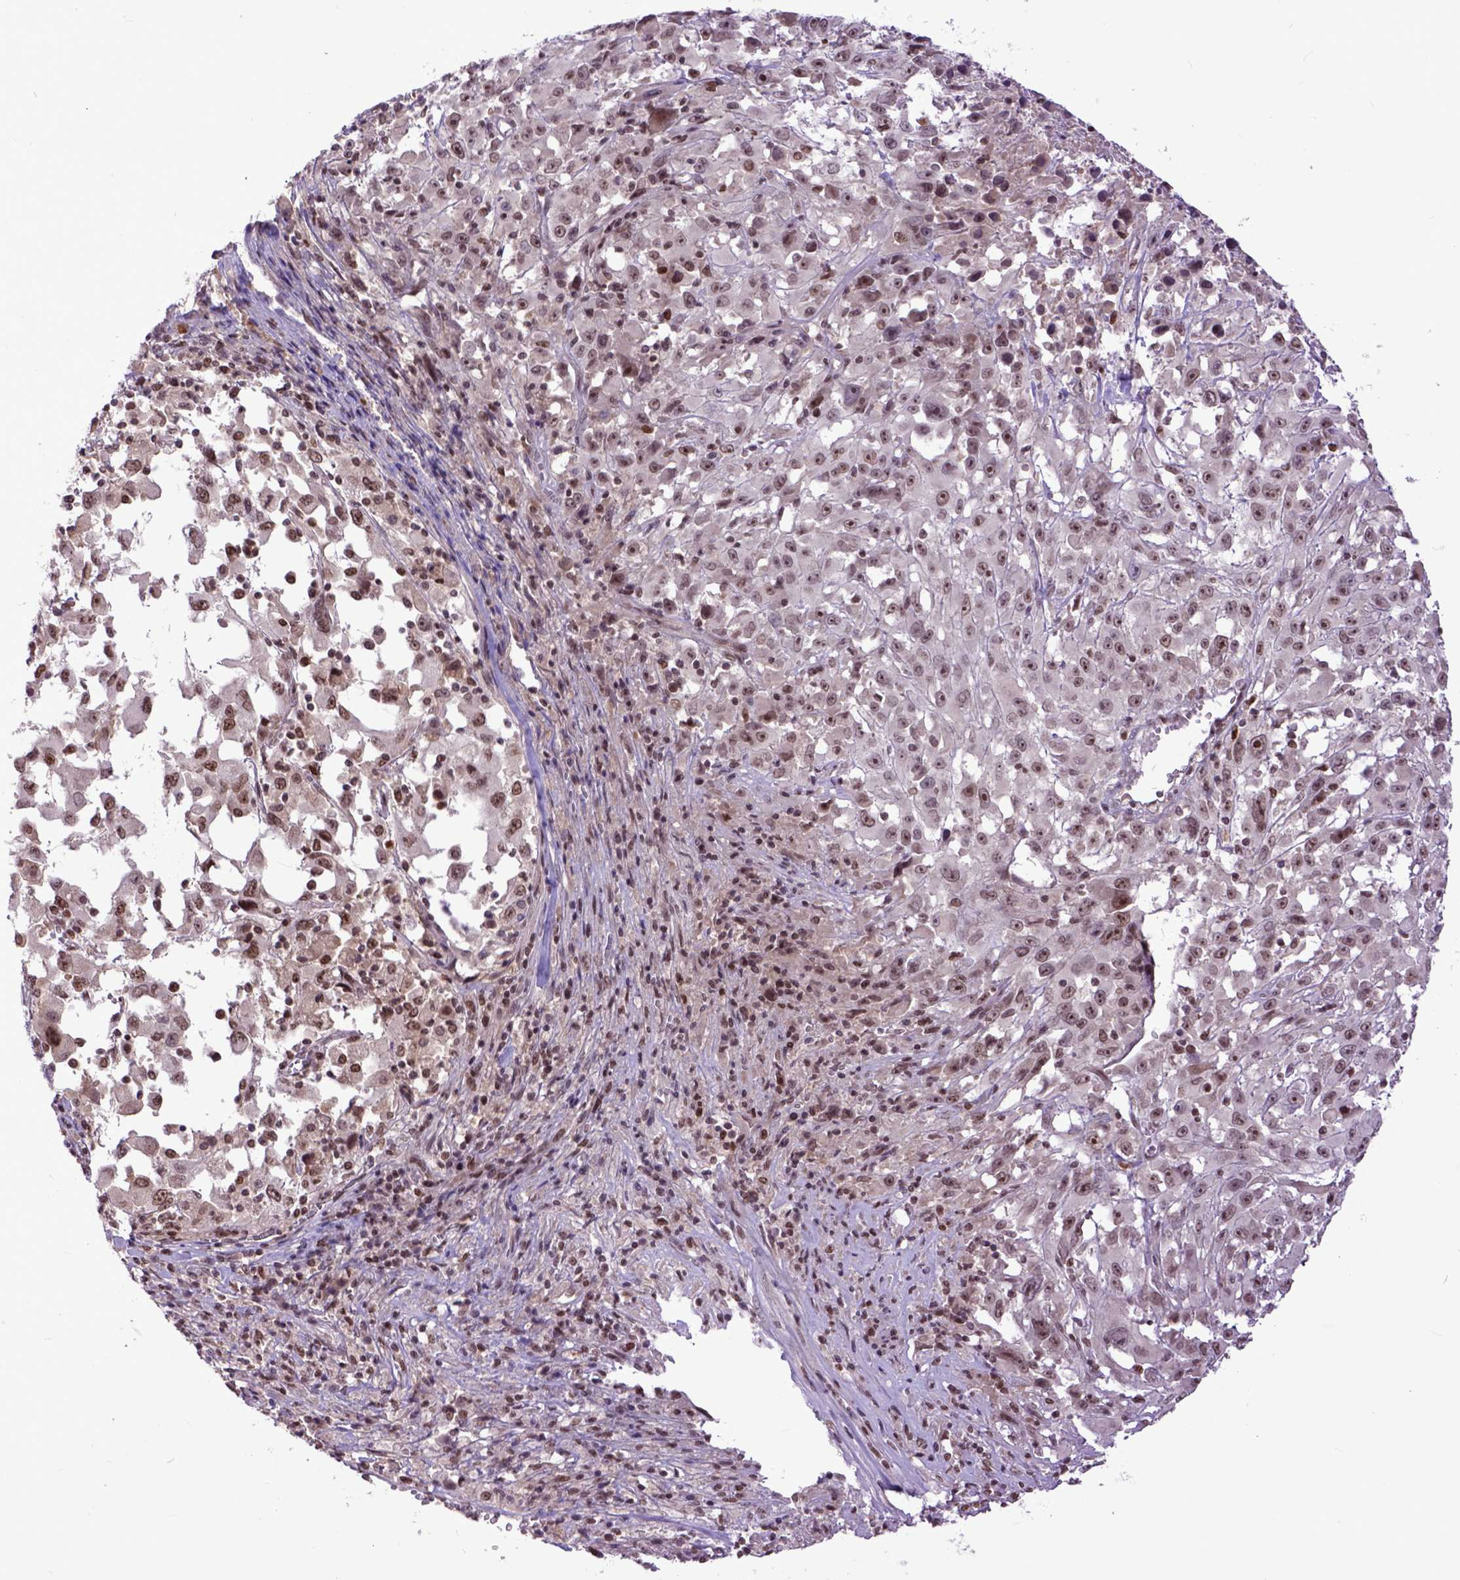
{"staining": {"intensity": "moderate", "quantity": ">75%", "location": "nuclear"}, "tissue": "melanoma", "cell_type": "Tumor cells", "image_type": "cancer", "snomed": [{"axis": "morphology", "description": "Malignant melanoma, Metastatic site"}, {"axis": "topography", "description": "Soft tissue"}], "caption": "This image reveals immunohistochemistry (IHC) staining of human malignant melanoma (metastatic site), with medium moderate nuclear positivity in about >75% of tumor cells.", "gene": "RCC2", "patient": {"sex": "male", "age": 50}}